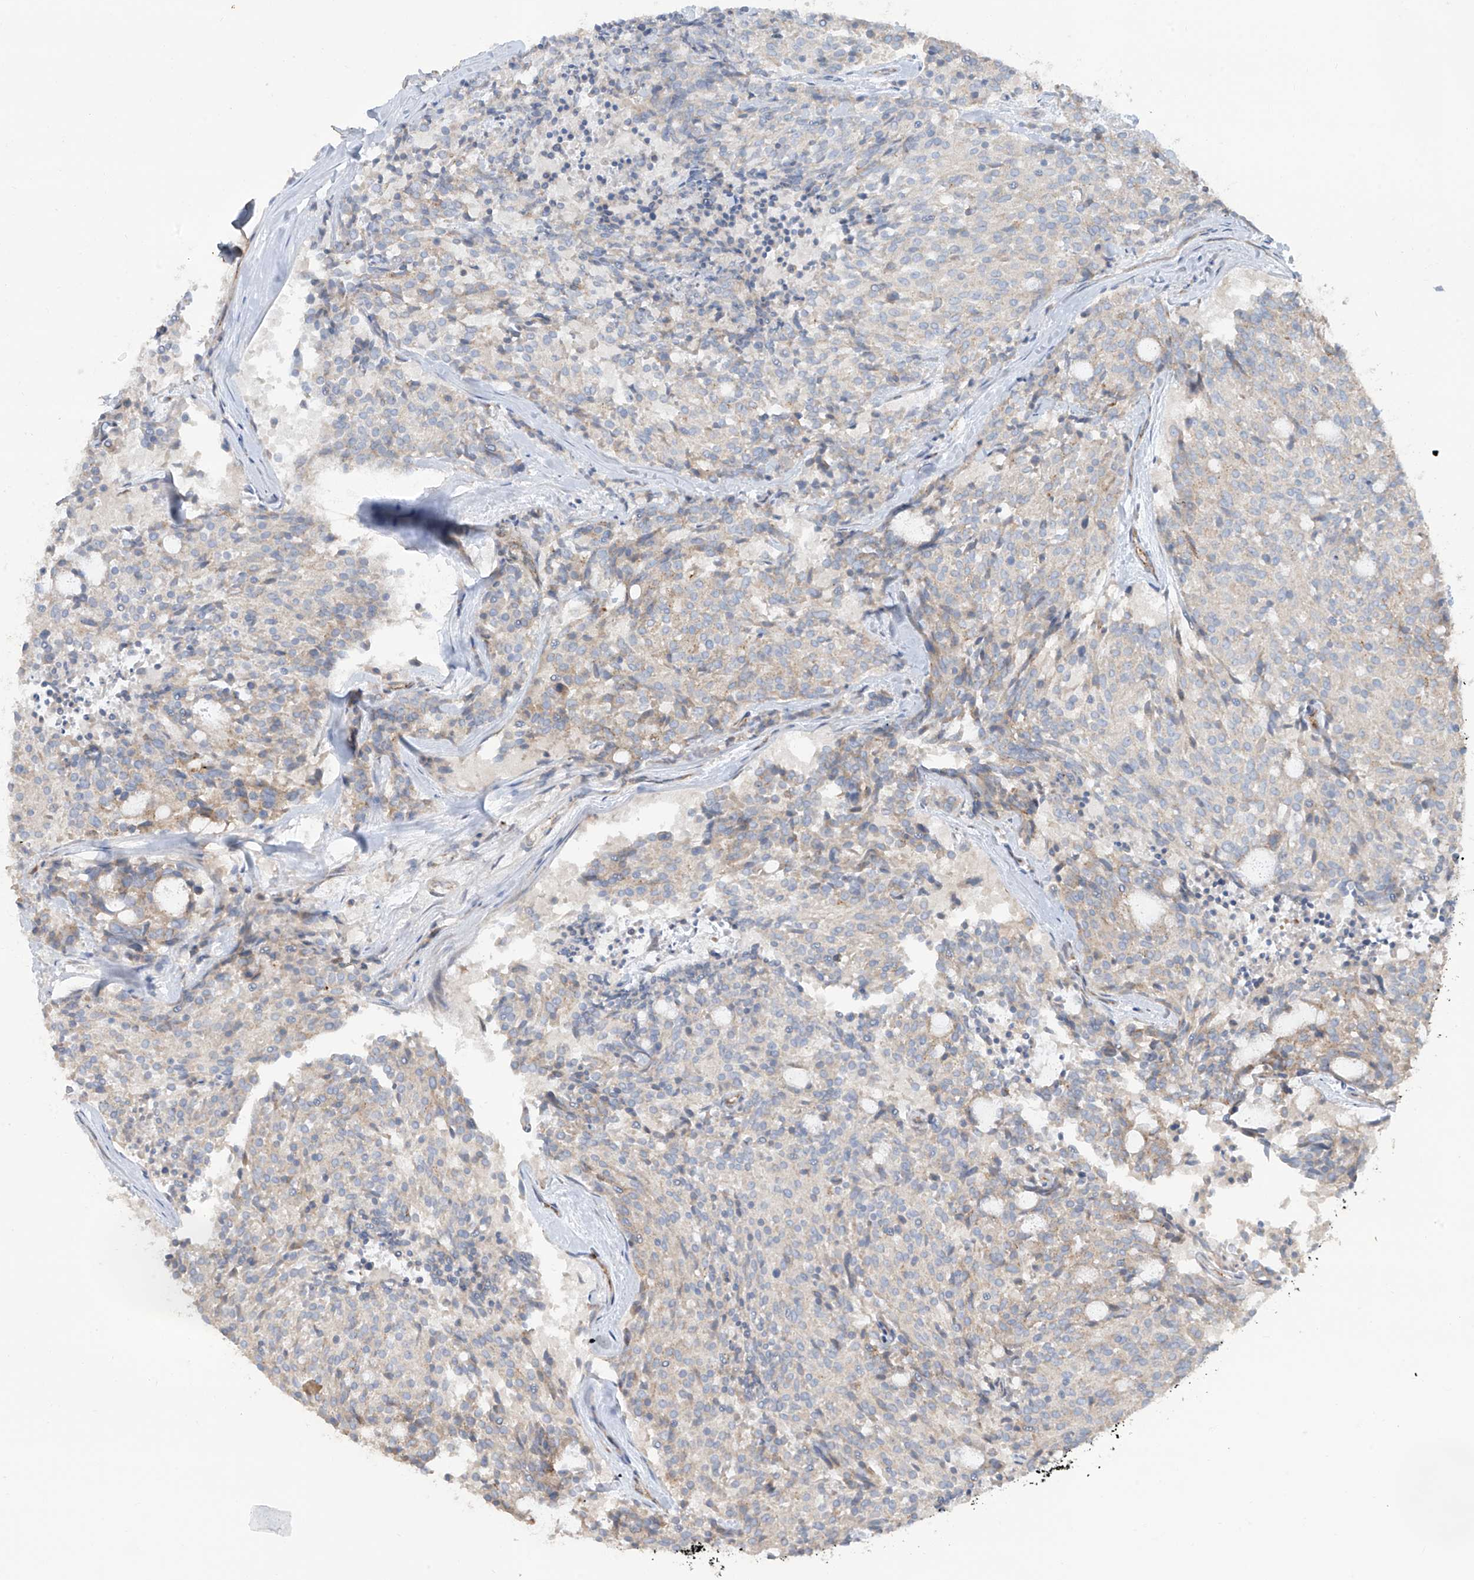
{"staining": {"intensity": "negative", "quantity": "none", "location": "none"}, "tissue": "carcinoid", "cell_type": "Tumor cells", "image_type": "cancer", "snomed": [{"axis": "morphology", "description": "Carcinoid, malignant, NOS"}, {"axis": "topography", "description": "Pancreas"}], "caption": "DAB immunohistochemical staining of carcinoid displays no significant staining in tumor cells. (DAB (3,3'-diaminobenzidine) immunohistochemistry visualized using brightfield microscopy, high magnification).", "gene": "ABTB1", "patient": {"sex": "female", "age": 54}}